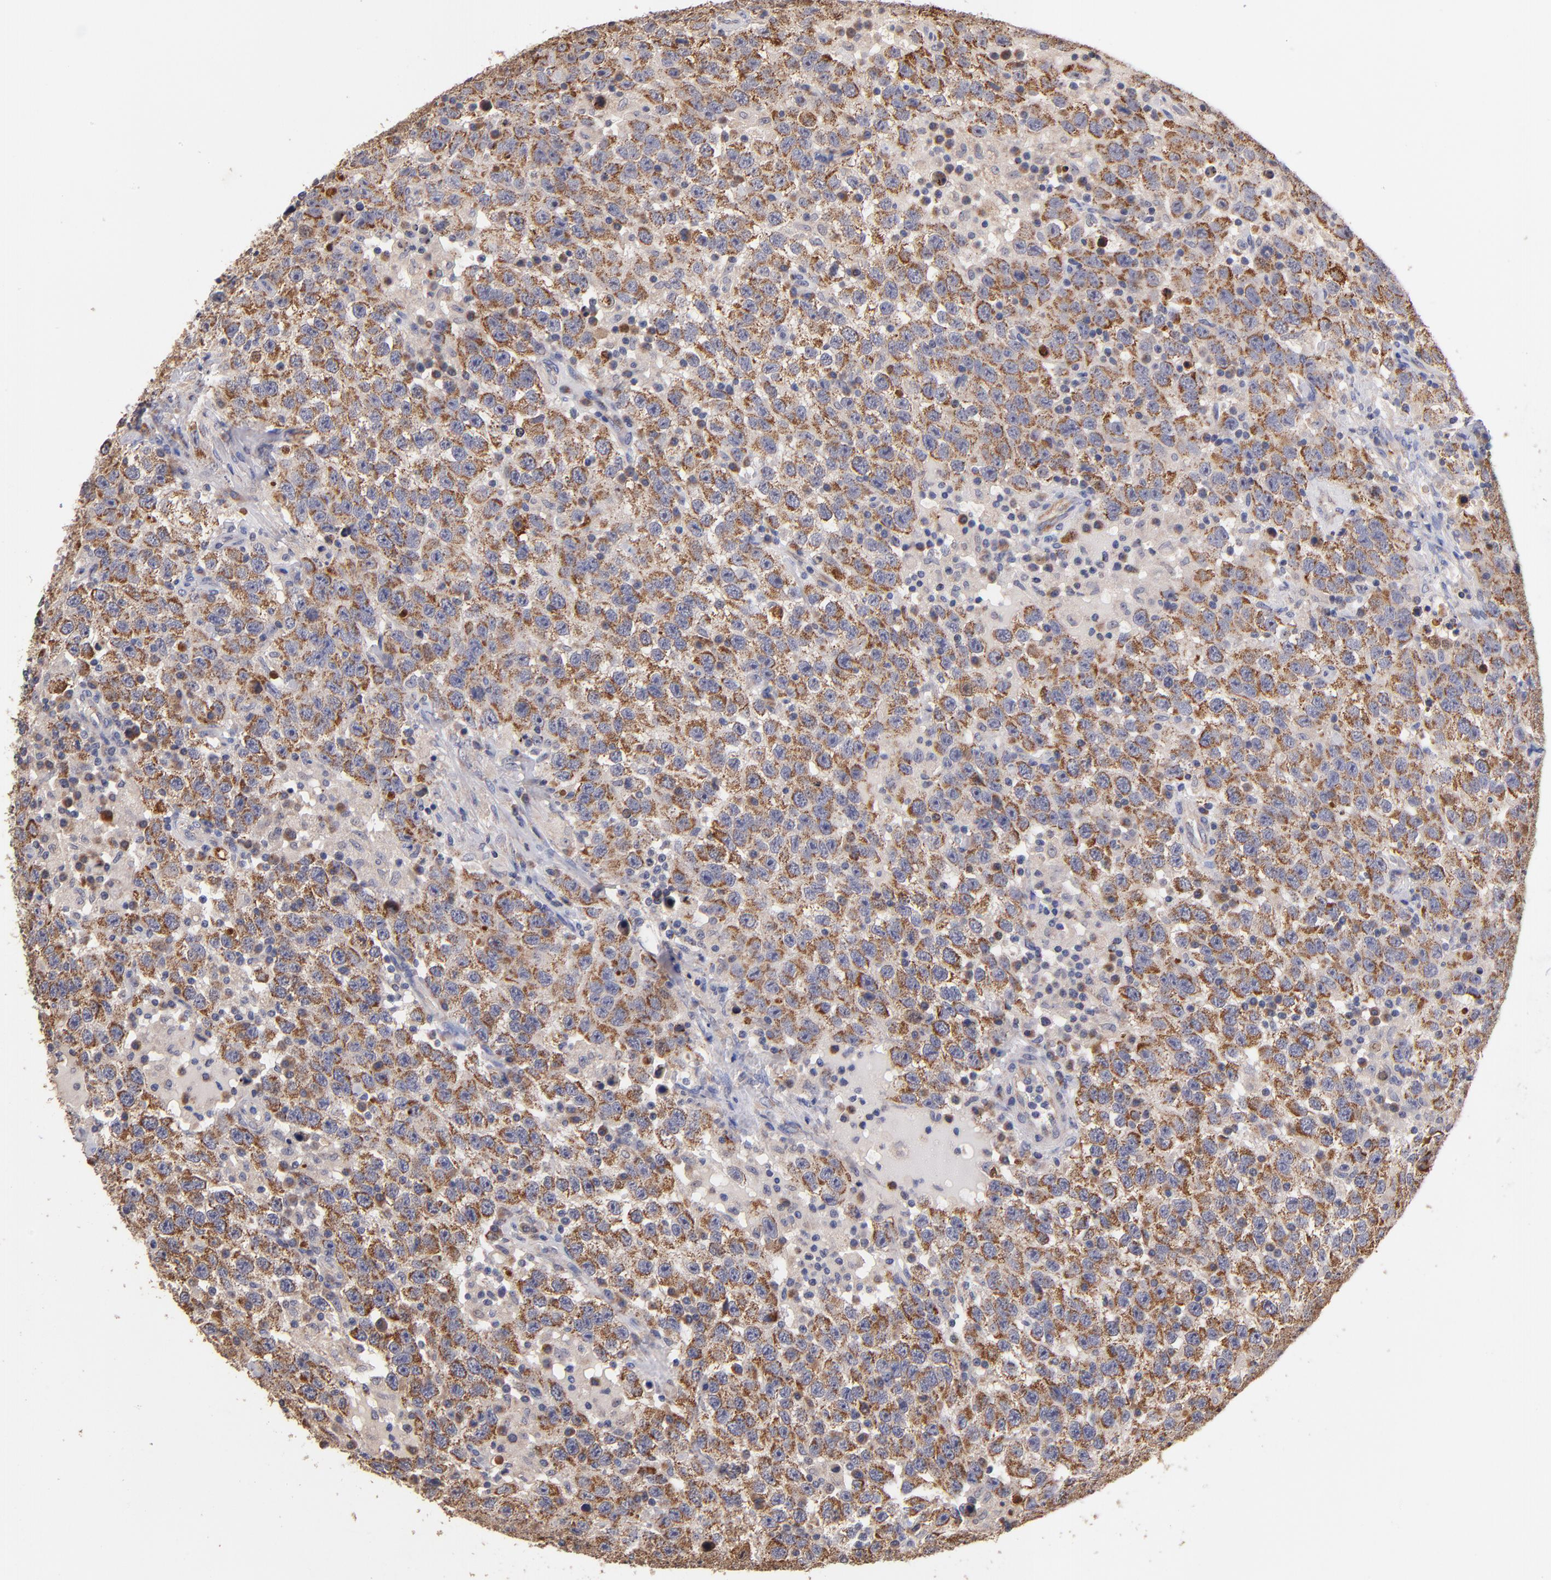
{"staining": {"intensity": "moderate", "quantity": ">75%", "location": "cytoplasmic/membranous"}, "tissue": "testis cancer", "cell_type": "Tumor cells", "image_type": "cancer", "snomed": [{"axis": "morphology", "description": "Seminoma, NOS"}, {"axis": "topography", "description": "Testis"}], "caption": "Immunohistochemistry micrograph of testis cancer (seminoma) stained for a protein (brown), which demonstrates medium levels of moderate cytoplasmic/membranous staining in approximately >75% of tumor cells.", "gene": "DIABLO", "patient": {"sex": "male", "age": 41}}